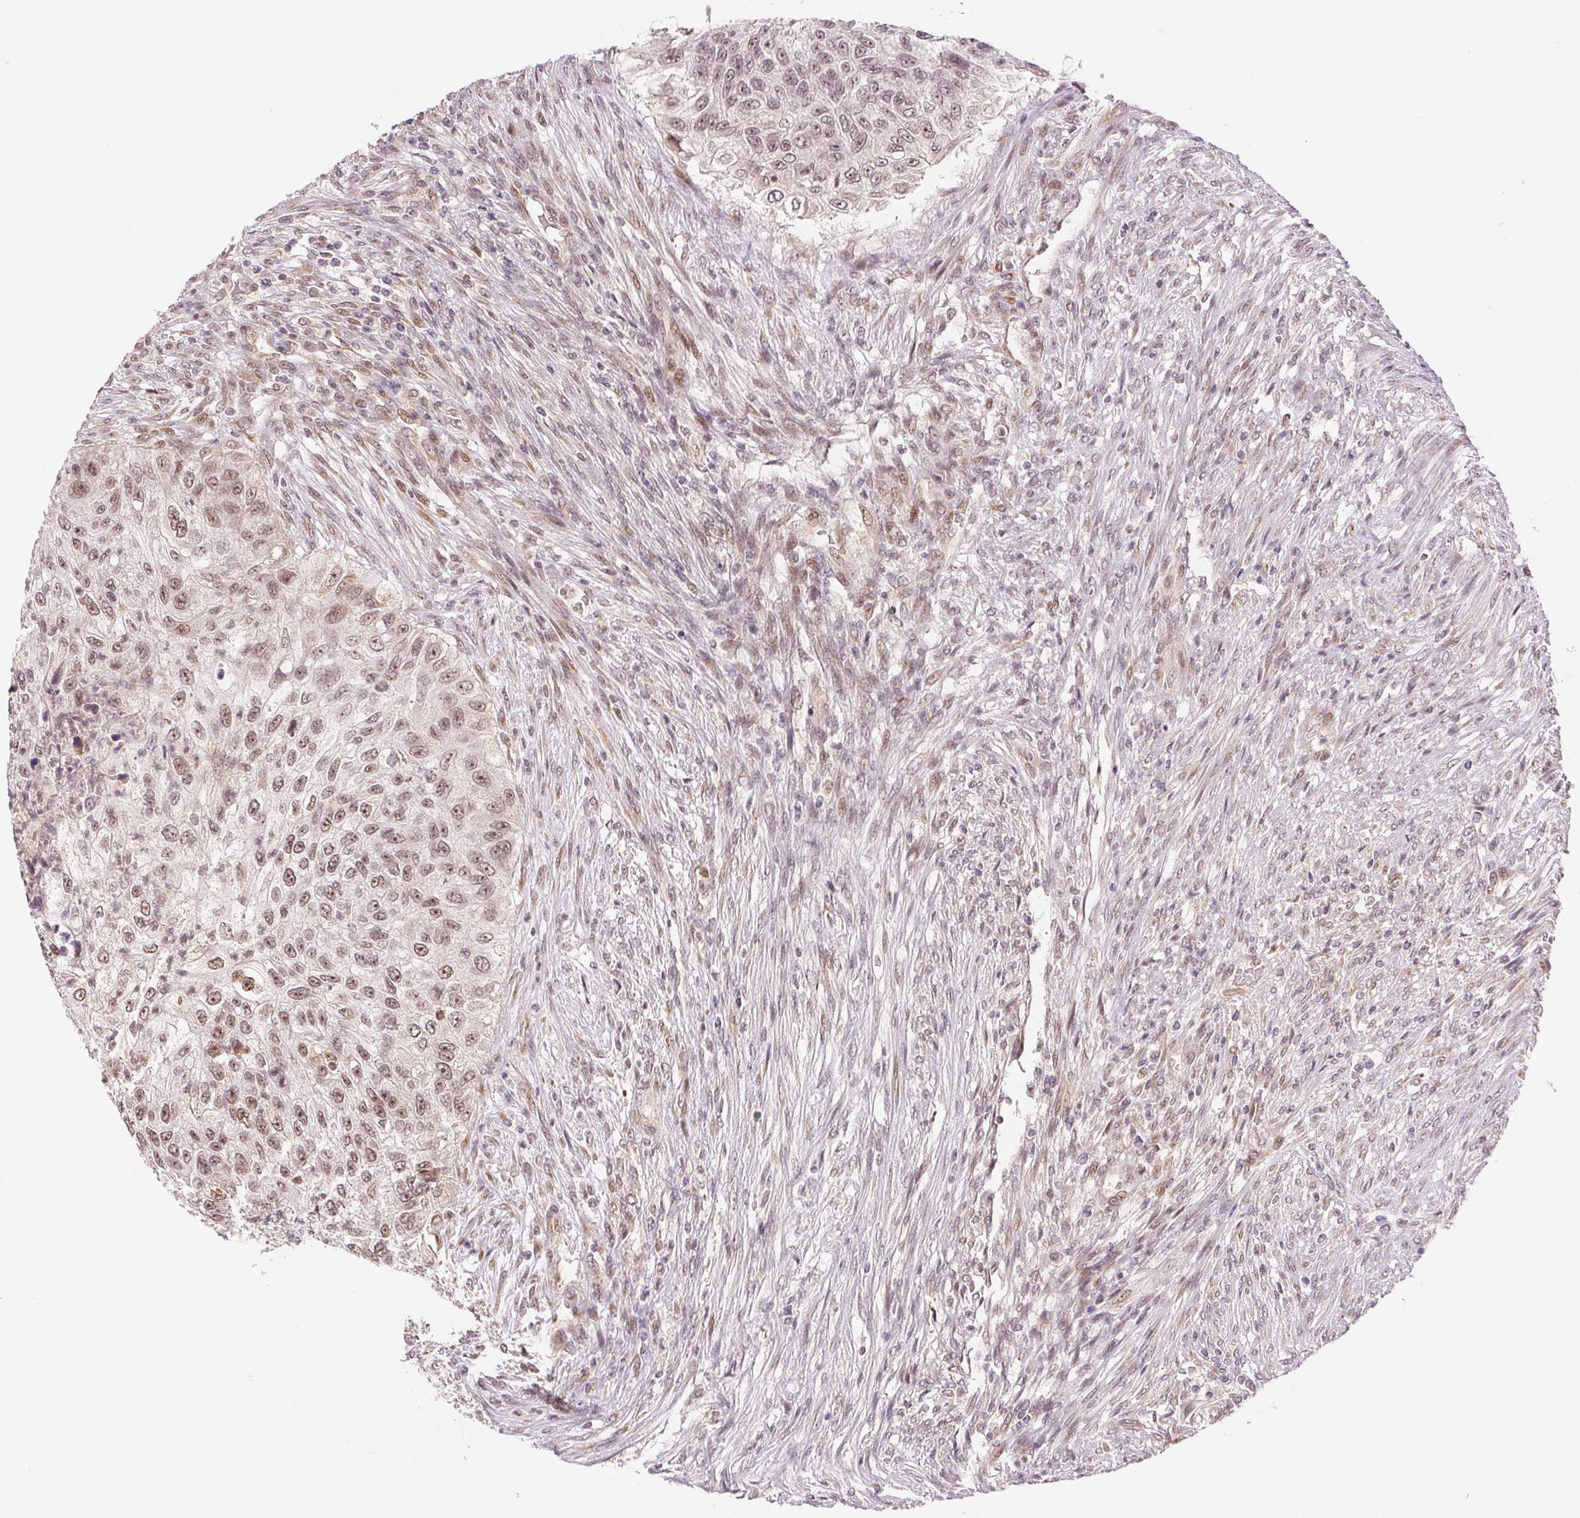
{"staining": {"intensity": "moderate", "quantity": ">75%", "location": "nuclear"}, "tissue": "urothelial cancer", "cell_type": "Tumor cells", "image_type": "cancer", "snomed": [{"axis": "morphology", "description": "Urothelial carcinoma, High grade"}, {"axis": "topography", "description": "Urinary bladder"}], "caption": "A medium amount of moderate nuclear expression is identified in approximately >75% of tumor cells in urothelial carcinoma (high-grade) tissue.", "gene": "GRHL3", "patient": {"sex": "female", "age": 60}}